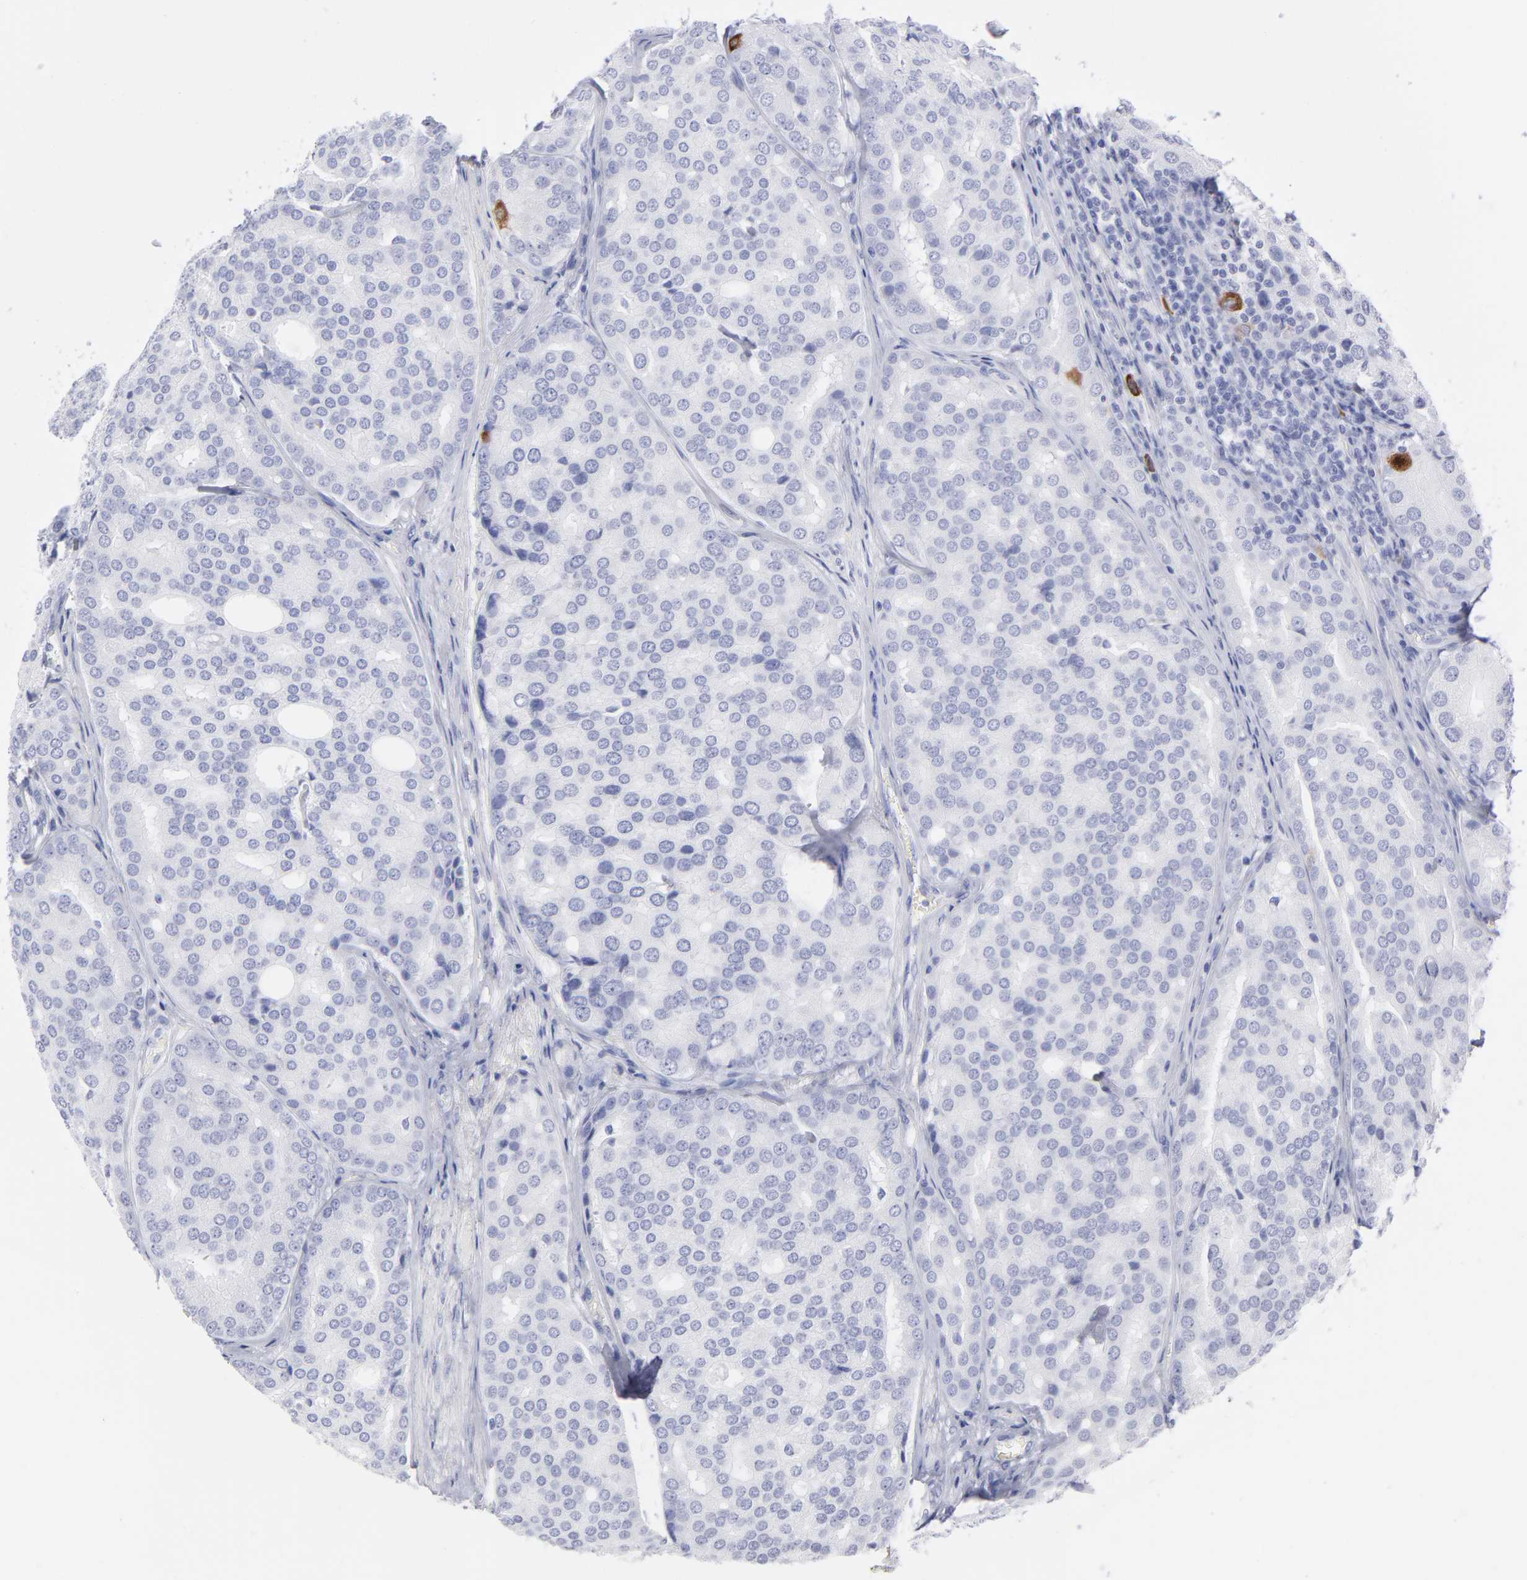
{"staining": {"intensity": "strong", "quantity": "<25%", "location": "cytoplasmic/membranous"}, "tissue": "prostate cancer", "cell_type": "Tumor cells", "image_type": "cancer", "snomed": [{"axis": "morphology", "description": "Adenocarcinoma, High grade"}, {"axis": "topography", "description": "Prostate"}], "caption": "The photomicrograph demonstrates staining of adenocarcinoma (high-grade) (prostate), revealing strong cytoplasmic/membranous protein positivity (brown color) within tumor cells.", "gene": "CCNB1", "patient": {"sex": "male", "age": 64}}